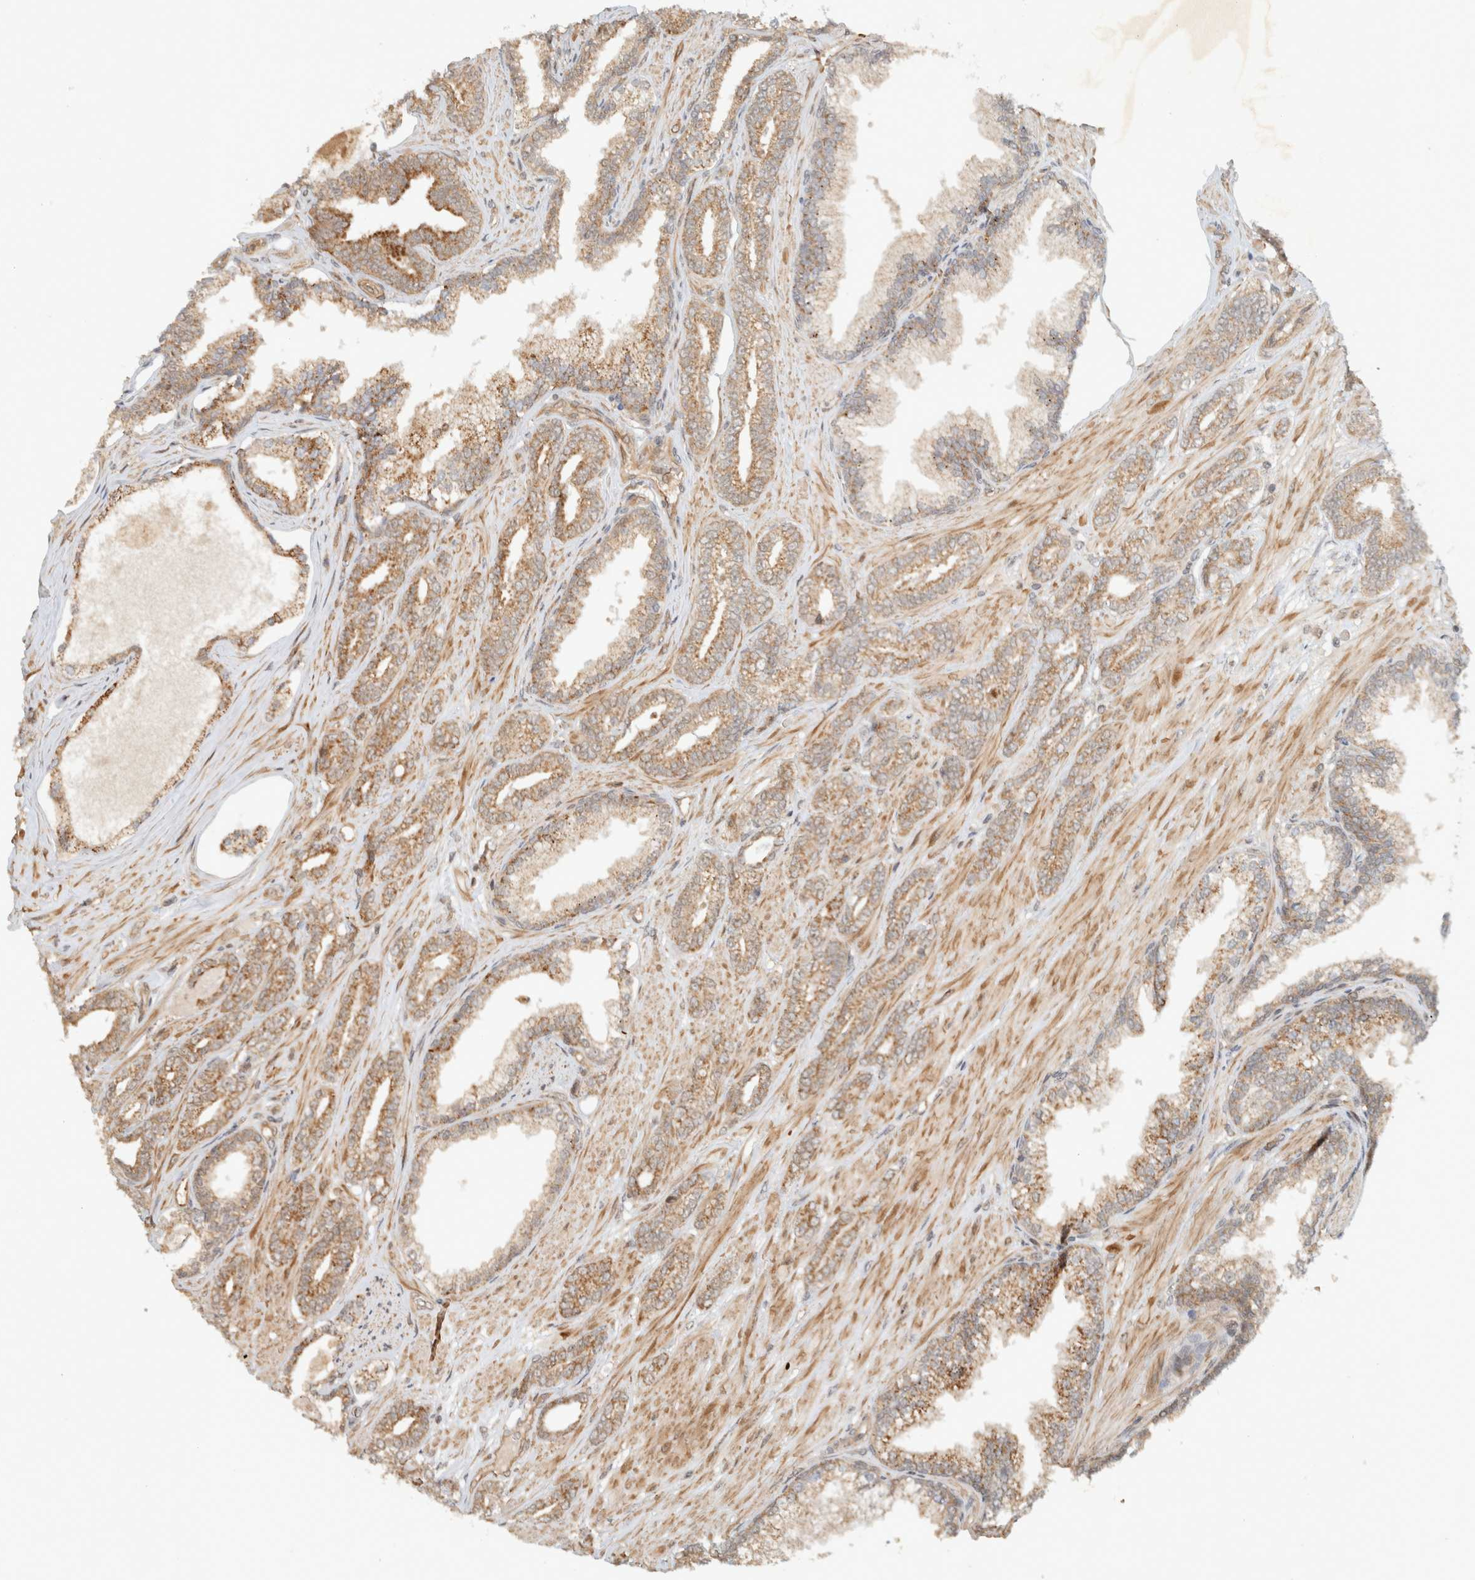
{"staining": {"intensity": "weak", "quantity": ">75%", "location": "cytoplasmic/membranous"}, "tissue": "prostate cancer", "cell_type": "Tumor cells", "image_type": "cancer", "snomed": [{"axis": "morphology", "description": "Adenocarcinoma, Low grade"}, {"axis": "topography", "description": "Prostate"}], "caption": "Immunohistochemical staining of prostate adenocarcinoma (low-grade) demonstrates weak cytoplasmic/membranous protein staining in about >75% of tumor cells.", "gene": "CAAP1", "patient": {"sex": "male", "age": 71}}